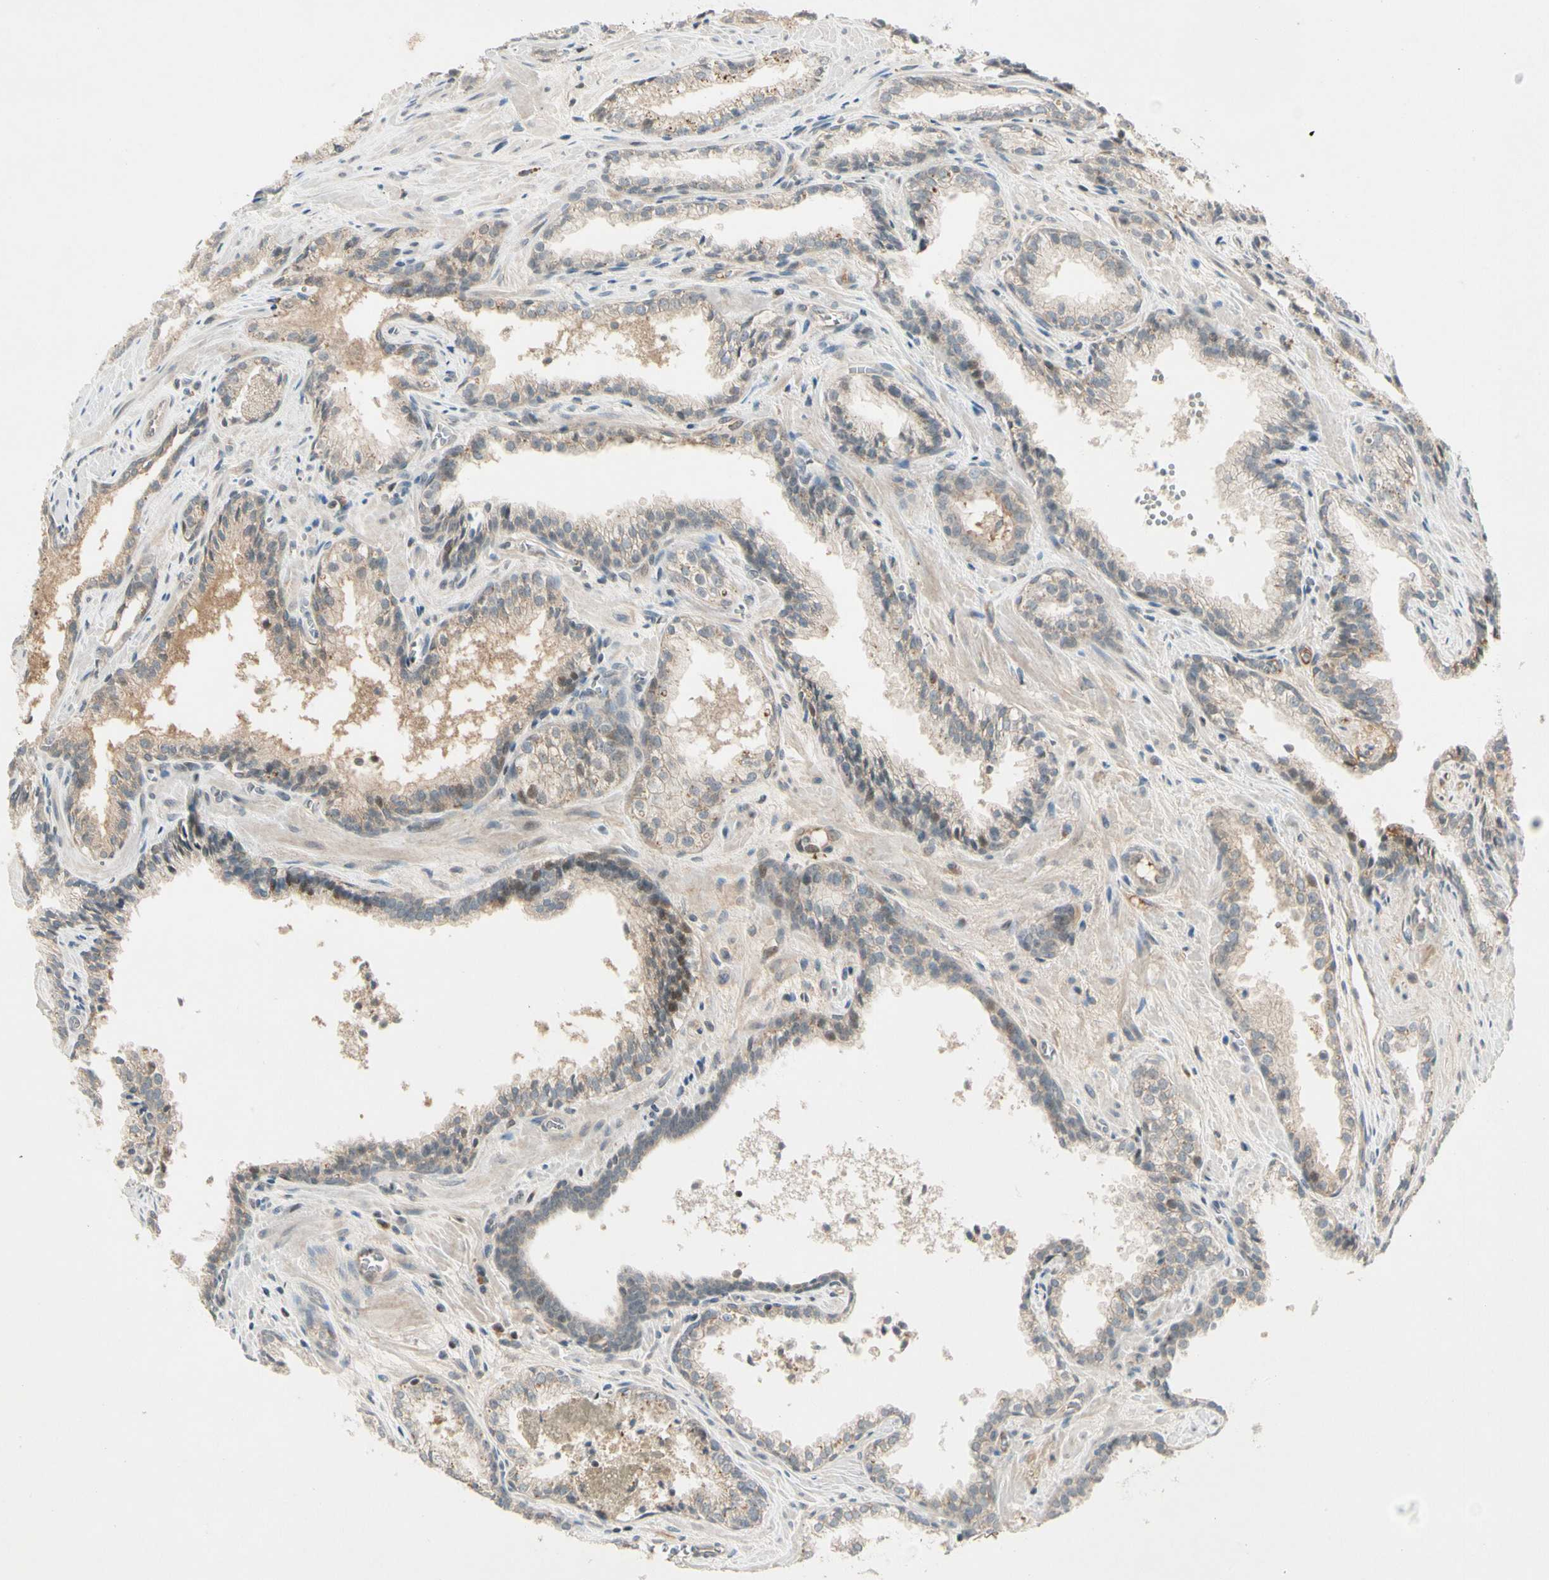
{"staining": {"intensity": "weak", "quantity": ">75%", "location": "cytoplasmic/membranous"}, "tissue": "prostate cancer", "cell_type": "Tumor cells", "image_type": "cancer", "snomed": [{"axis": "morphology", "description": "Adenocarcinoma, Low grade"}, {"axis": "topography", "description": "Prostate"}], "caption": "A histopathology image of prostate adenocarcinoma (low-grade) stained for a protein exhibits weak cytoplasmic/membranous brown staining in tumor cells. (Brightfield microscopy of DAB IHC at high magnification).", "gene": "ICAM5", "patient": {"sex": "male", "age": 60}}